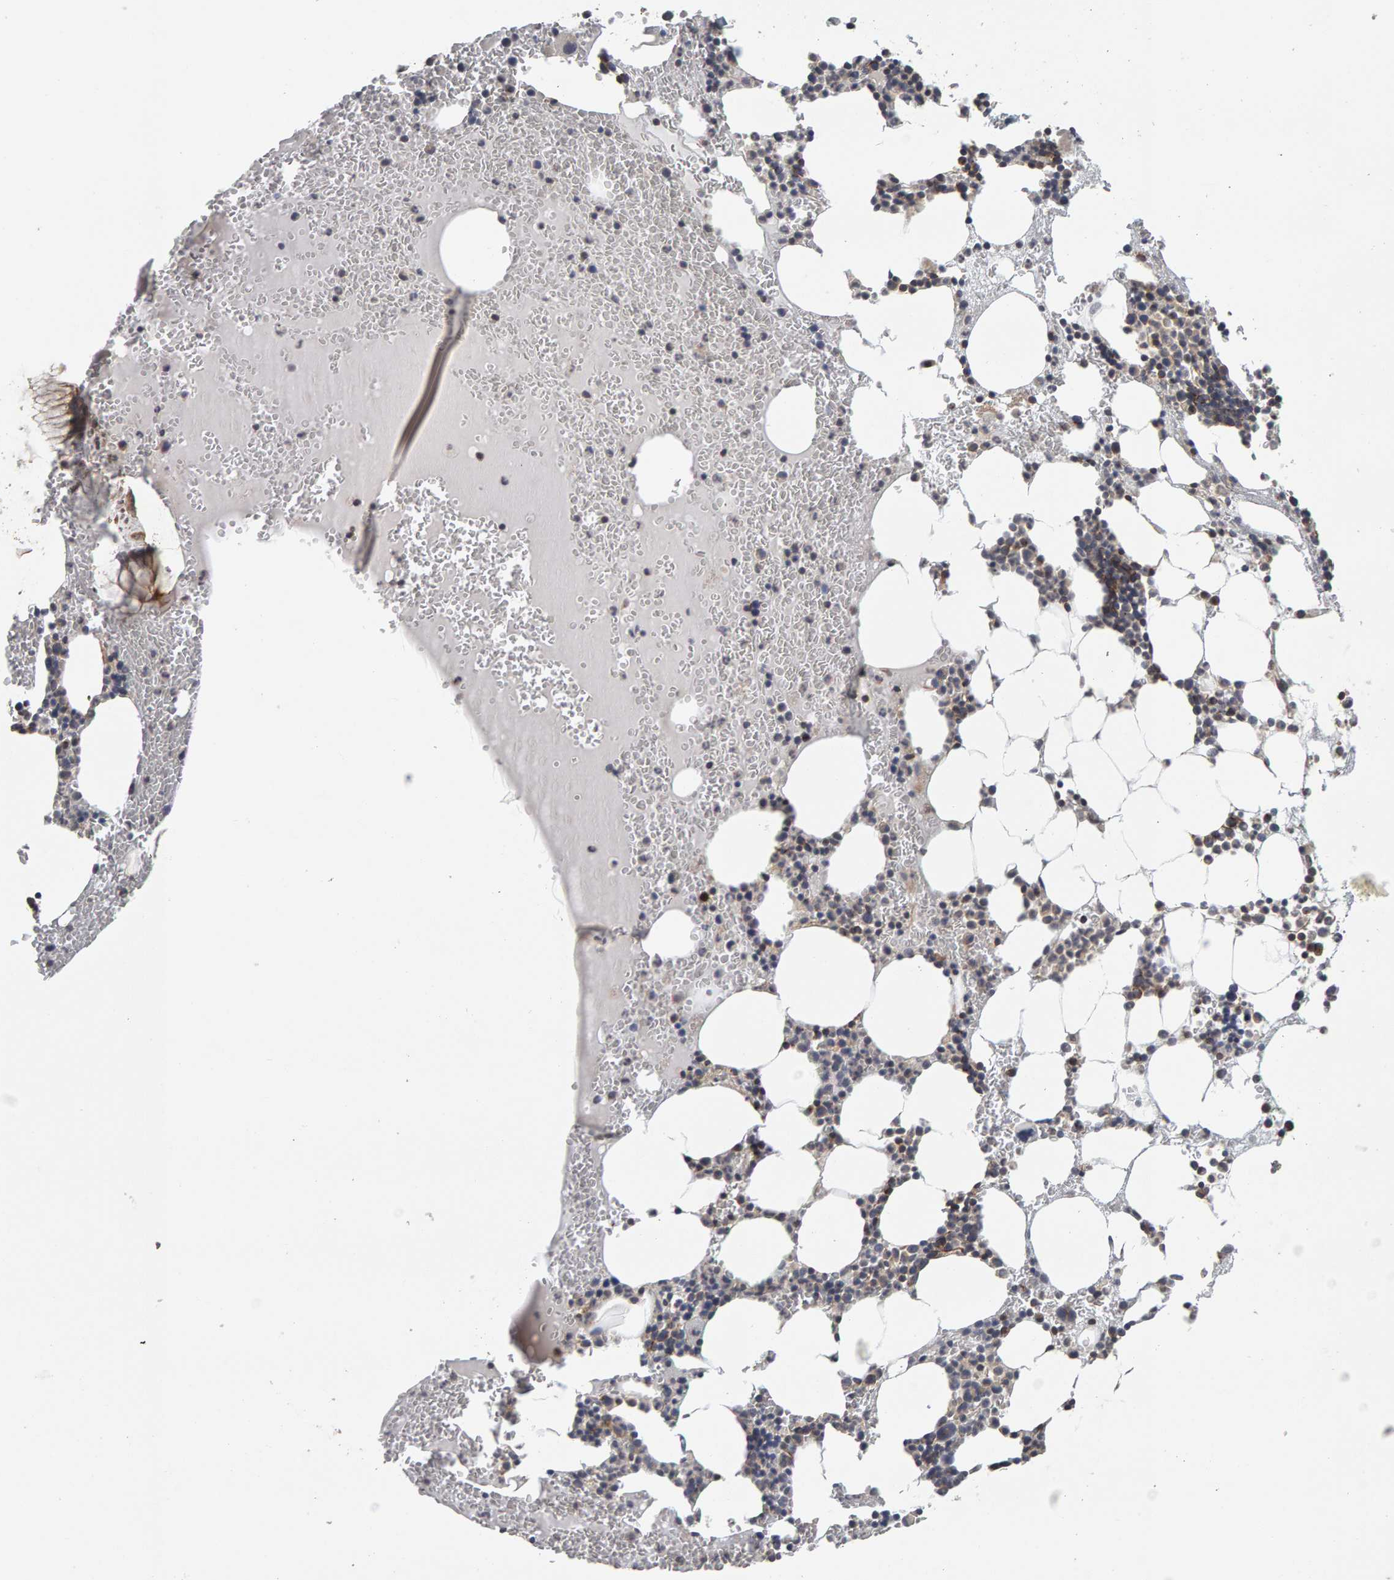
{"staining": {"intensity": "negative", "quantity": "none", "location": "none"}, "tissue": "bone marrow", "cell_type": "Hematopoietic cells", "image_type": "normal", "snomed": [{"axis": "morphology", "description": "Normal tissue, NOS"}, {"axis": "morphology", "description": "Inflammation, NOS"}, {"axis": "topography", "description": "Bone marrow"}], "caption": "Image shows no protein staining in hematopoietic cells of benign bone marrow.", "gene": "TEFM", "patient": {"sex": "female", "age": 67}}